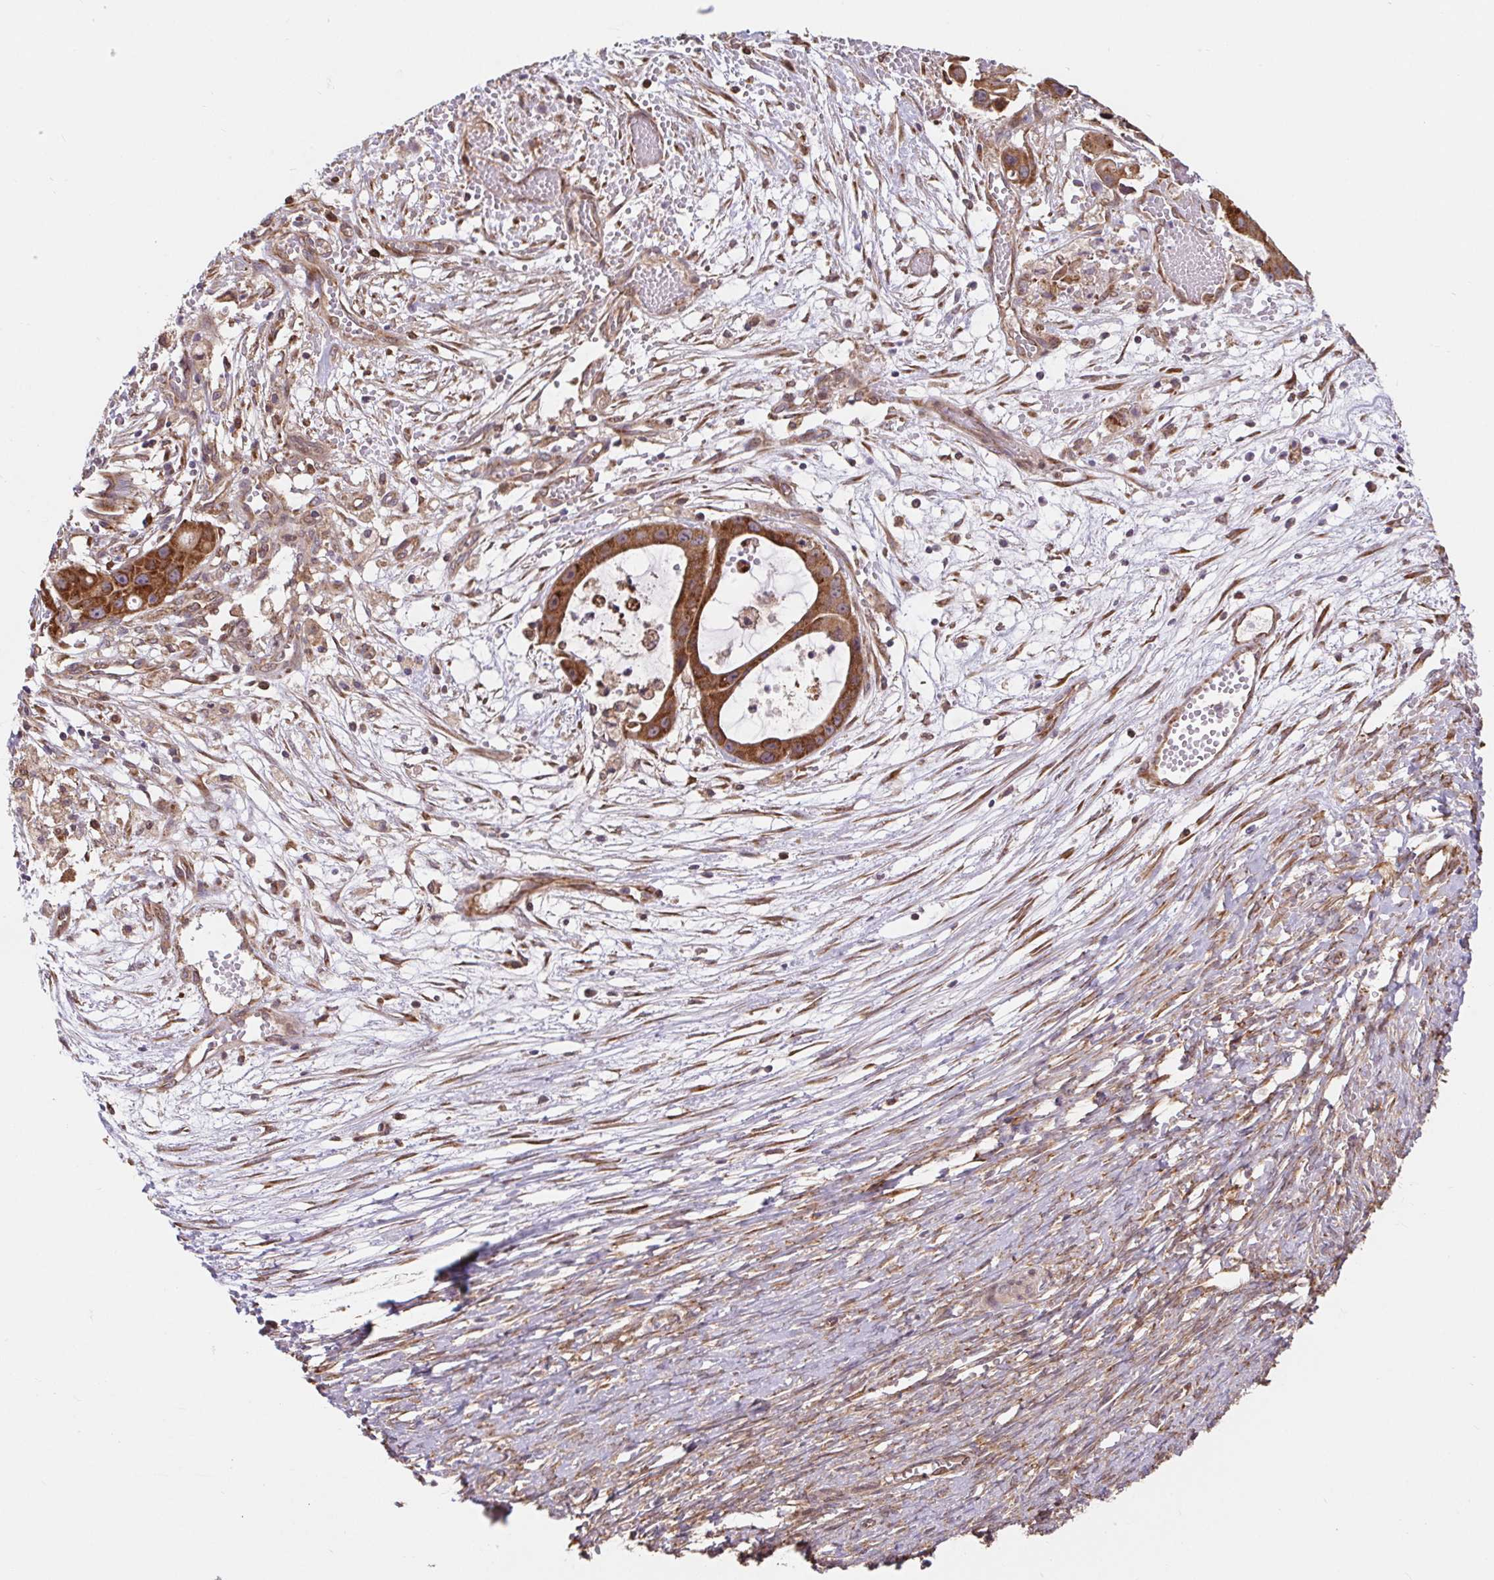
{"staining": {"intensity": "moderate", "quantity": ">75%", "location": "cytoplasmic/membranous"}, "tissue": "ovarian cancer", "cell_type": "Tumor cells", "image_type": "cancer", "snomed": [{"axis": "morphology", "description": "Cystadenocarcinoma, serous, NOS"}, {"axis": "topography", "description": "Ovary"}], "caption": "Tumor cells reveal medium levels of moderate cytoplasmic/membranous positivity in about >75% of cells in ovarian cancer.", "gene": "LYPD5", "patient": {"sex": "female", "age": 56}}